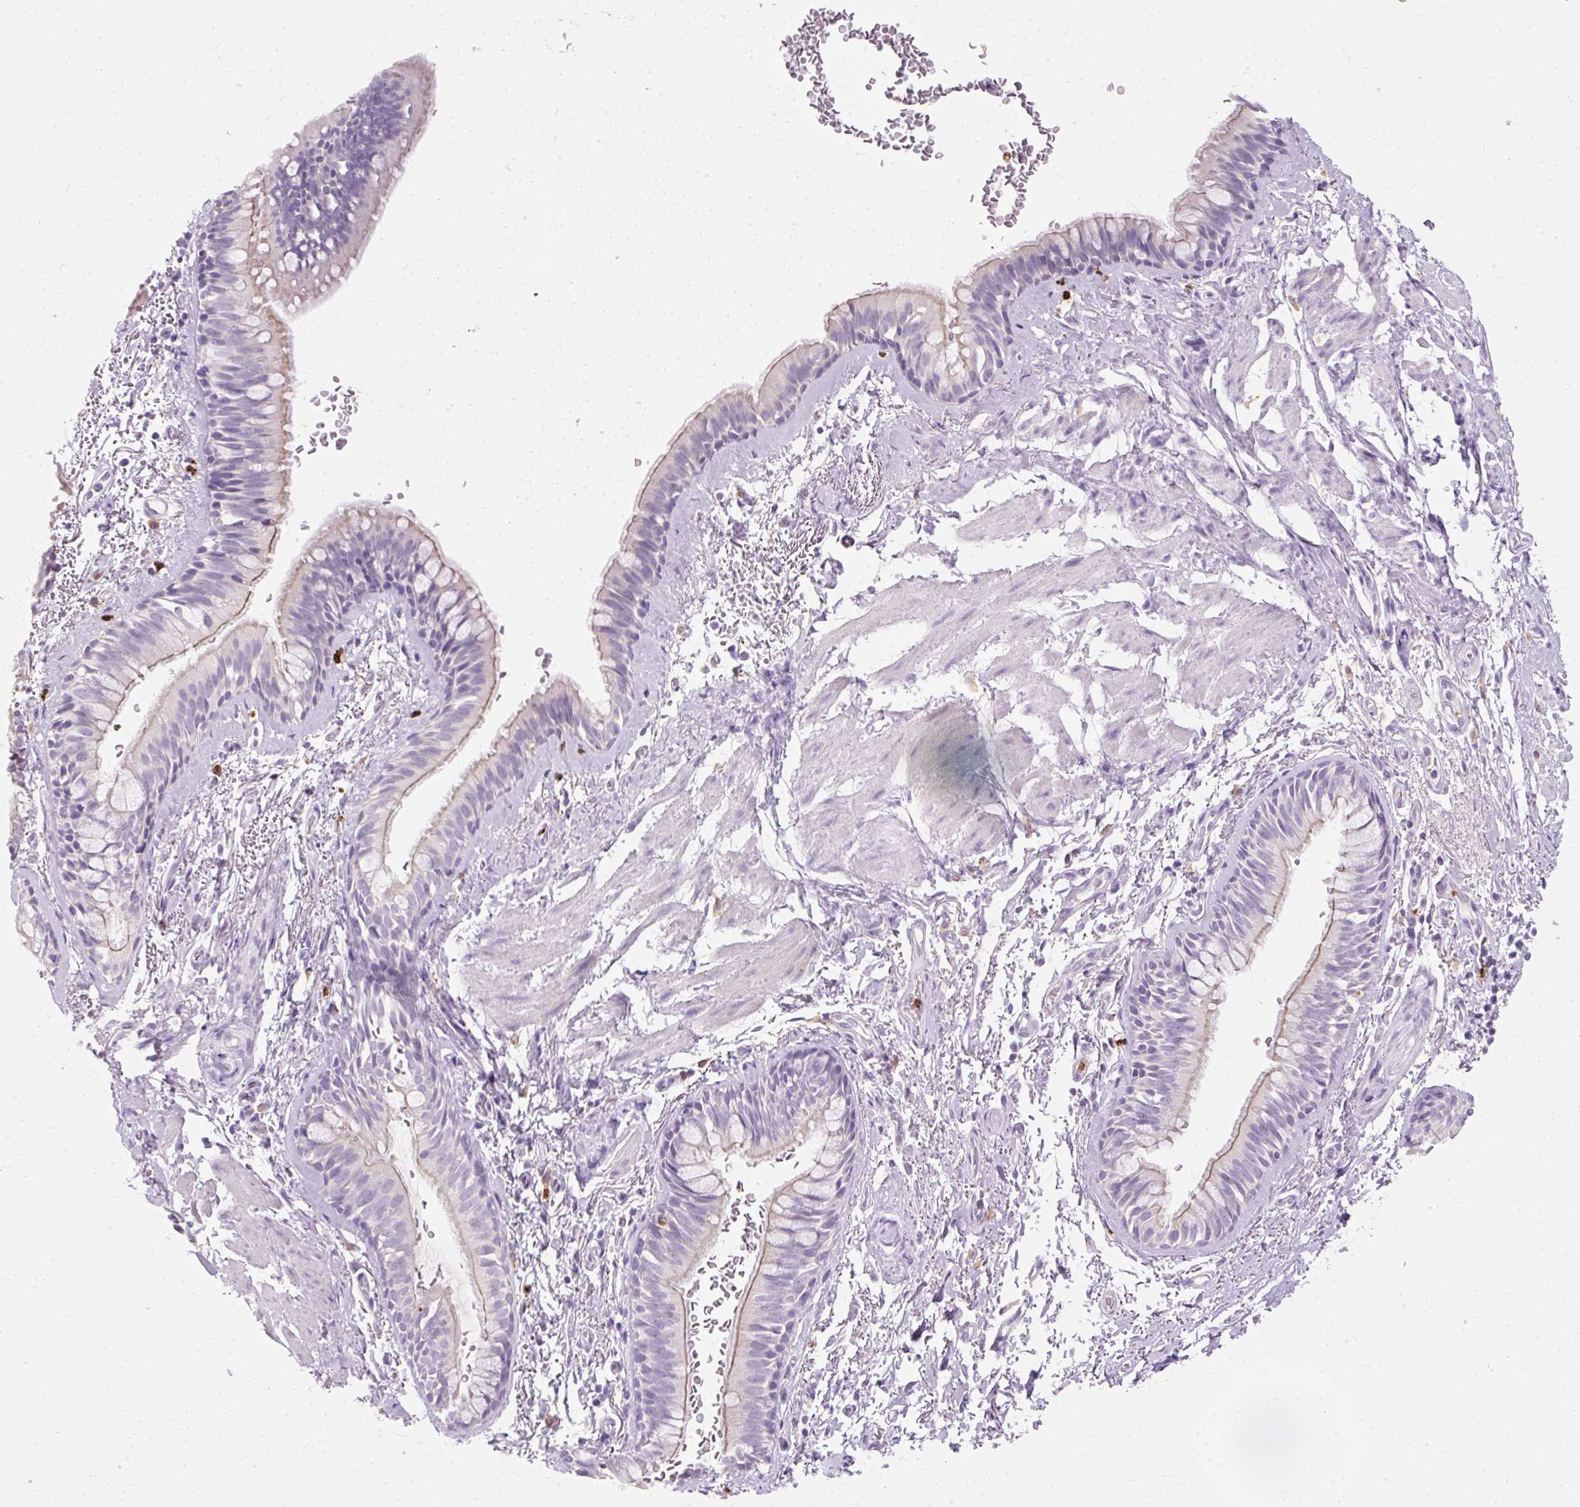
{"staining": {"intensity": "weak", "quantity": "25%-75%", "location": "cytoplasmic/membranous"}, "tissue": "bronchus", "cell_type": "Respiratory epithelial cells", "image_type": "normal", "snomed": [{"axis": "morphology", "description": "Normal tissue, NOS"}, {"axis": "topography", "description": "Bronchus"}], "caption": "Immunohistochemistry (IHC) of normal bronchus demonstrates low levels of weak cytoplasmic/membranous expression in about 25%-75% of respiratory epithelial cells.", "gene": "DEFA1B", "patient": {"sex": "male", "age": 67}}